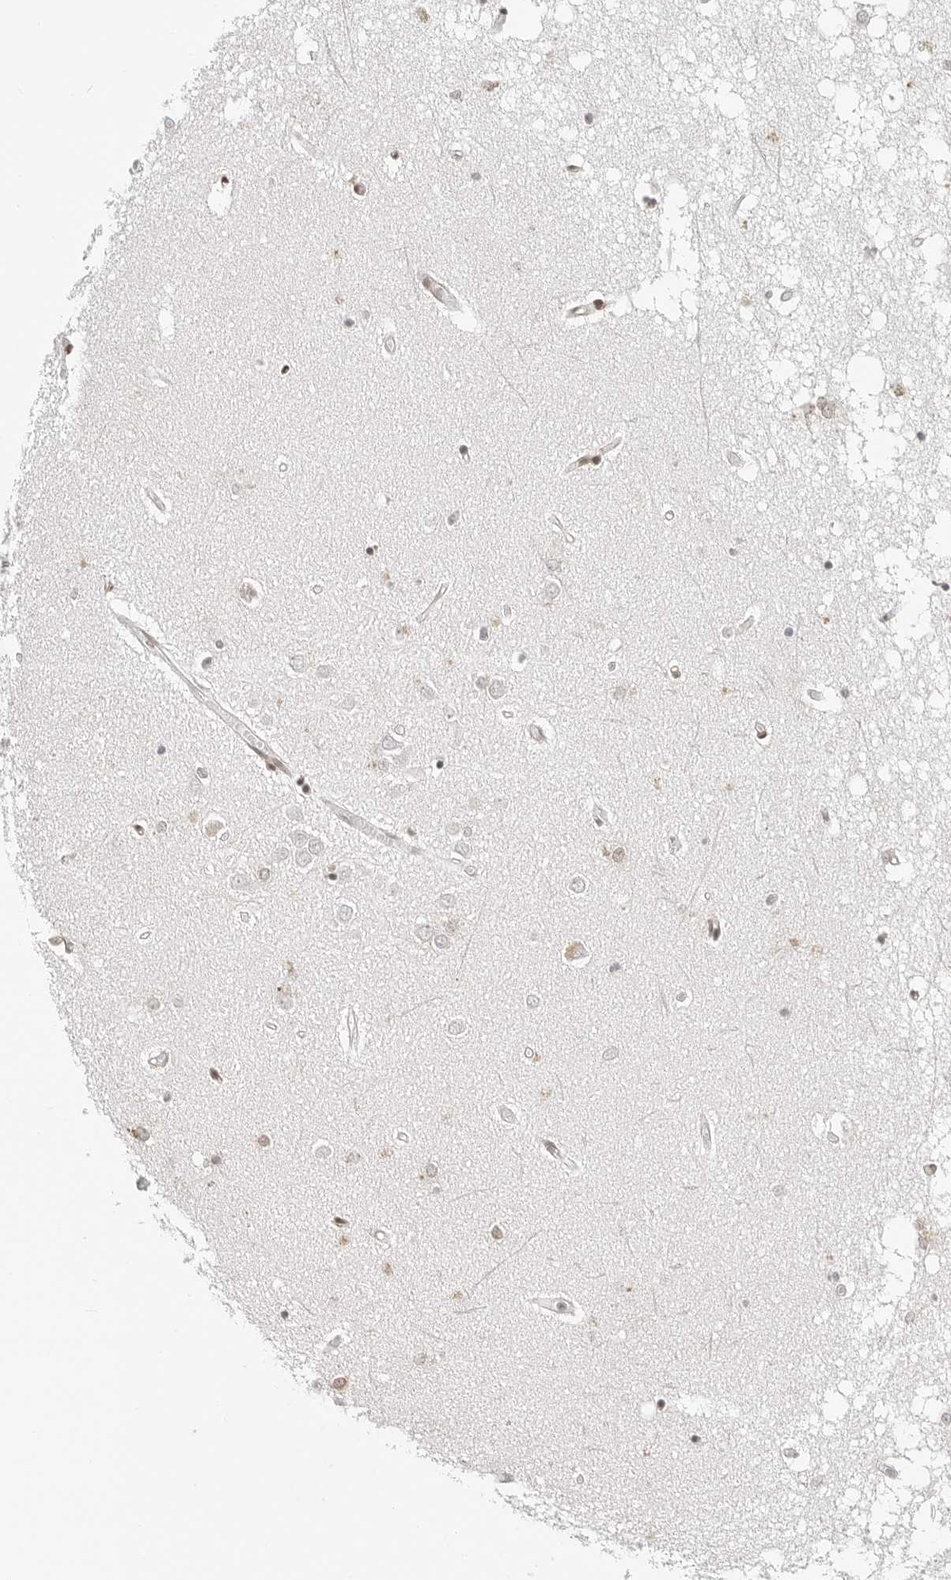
{"staining": {"intensity": "moderate", "quantity": "25%-75%", "location": "nuclear"}, "tissue": "hippocampus", "cell_type": "Glial cells", "image_type": "normal", "snomed": [{"axis": "morphology", "description": "Normal tissue, NOS"}, {"axis": "topography", "description": "Hippocampus"}], "caption": "Normal hippocampus displays moderate nuclear expression in approximately 25%-75% of glial cells, visualized by immunohistochemistry.", "gene": "C8orf33", "patient": {"sex": "male", "age": 70}}